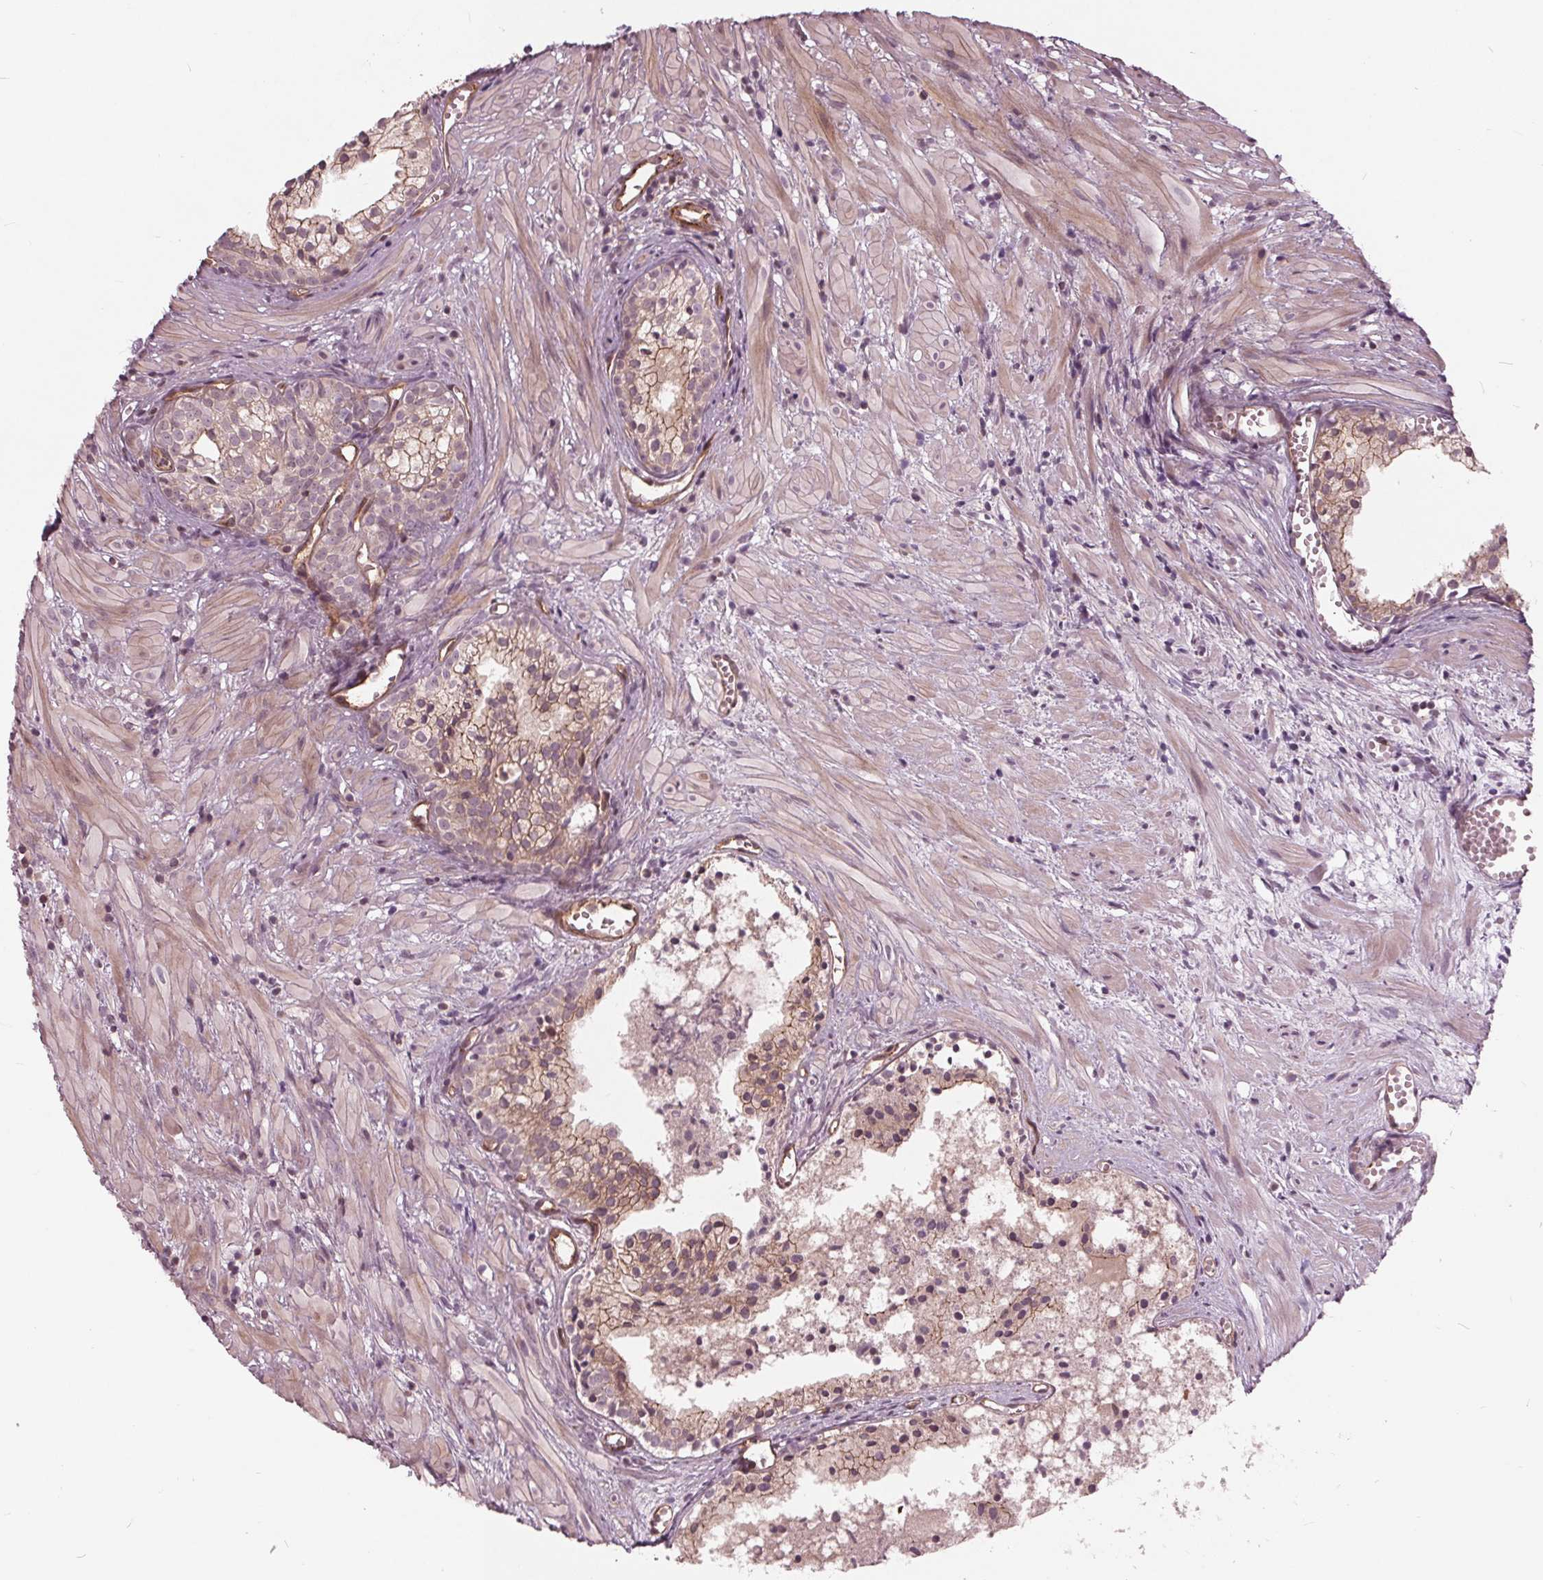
{"staining": {"intensity": "weak", "quantity": "25%-75%", "location": "cytoplasmic/membranous"}, "tissue": "prostate cancer", "cell_type": "Tumor cells", "image_type": "cancer", "snomed": [{"axis": "morphology", "description": "Adenocarcinoma, High grade"}, {"axis": "topography", "description": "Prostate"}], "caption": "The image displays immunohistochemical staining of adenocarcinoma (high-grade) (prostate). There is weak cytoplasmic/membranous positivity is seen in approximately 25%-75% of tumor cells.", "gene": "TXNIP", "patient": {"sex": "male", "age": 58}}